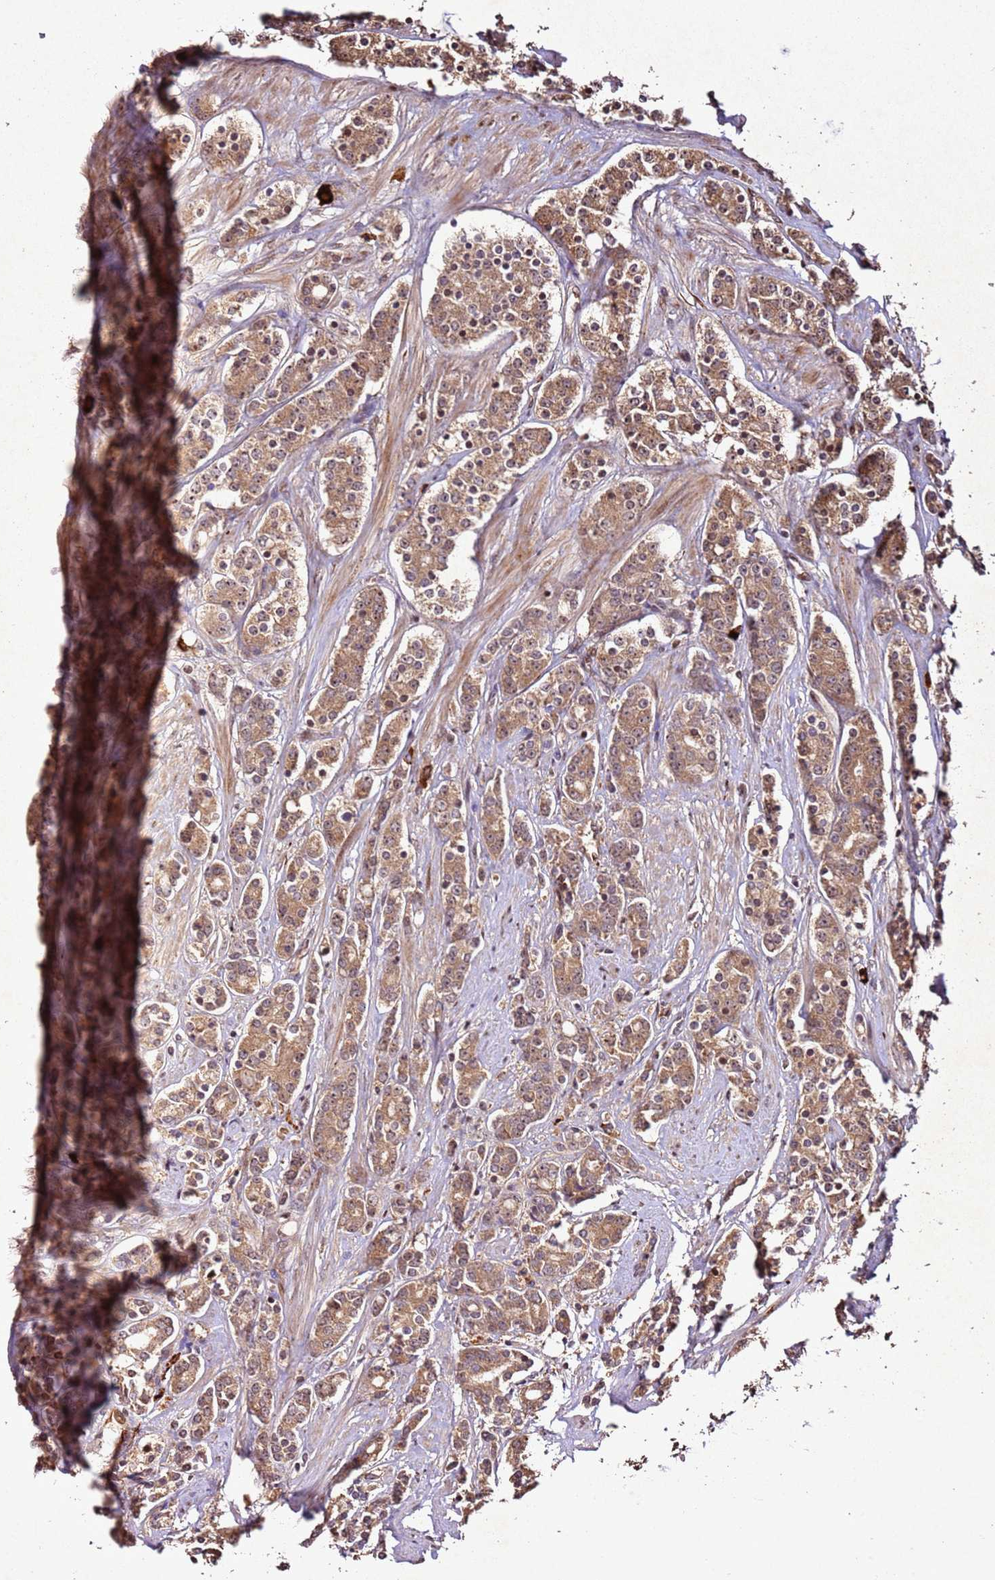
{"staining": {"intensity": "moderate", "quantity": ">75%", "location": "cytoplasmic/membranous,nuclear"}, "tissue": "prostate cancer", "cell_type": "Tumor cells", "image_type": "cancer", "snomed": [{"axis": "morphology", "description": "Adenocarcinoma, High grade"}, {"axis": "topography", "description": "Prostate"}], "caption": "Tumor cells demonstrate medium levels of moderate cytoplasmic/membranous and nuclear expression in approximately >75% of cells in prostate high-grade adenocarcinoma.", "gene": "PTMA", "patient": {"sex": "male", "age": 62}}